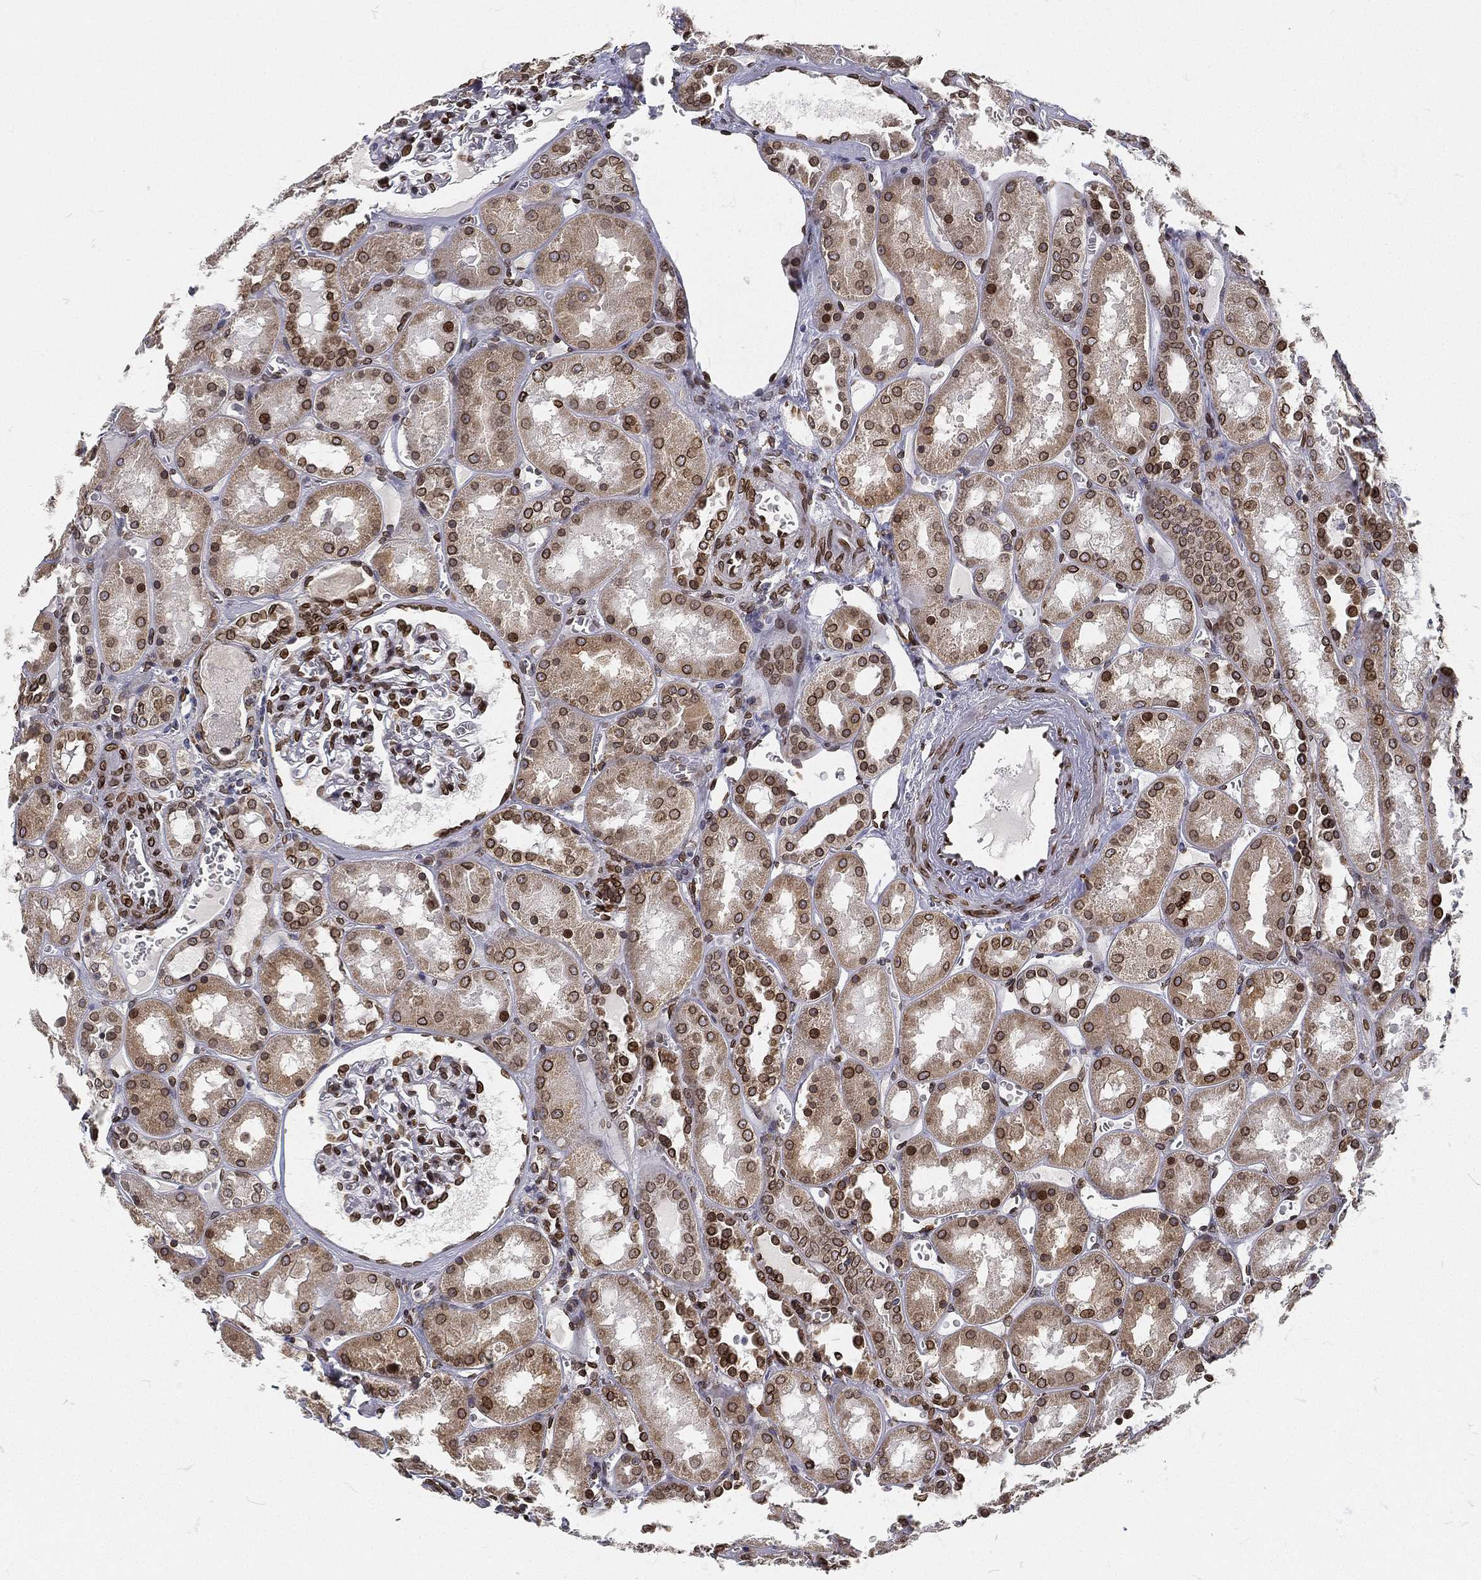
{"staining": {"intensity": "strong", "quantity": ">75%", "location": "nuclear"}, "tissue": "kidney", "cell_type": "Cells in glomeruli", "image_type": "normal", "snomed": [{"axis": "morphology", "description": "Normal tissue, NOS"}, {"axis": "topography", "description": "Kidney"}], "caption": "Immunohistochemistry staining of unremarkable kidney, which displays high levels of strong nuclear positivity in about >75% of cells in glomeruli indicating strong nuclear protein positivity. The staining was performed using DAB (3,3'-diaminobenzidine) (brown) for protein detection and nuclei were counterstained in hematoxylin (blue).", "gene": "PALB2", "patient": {"sex": "male", "age": 73}}